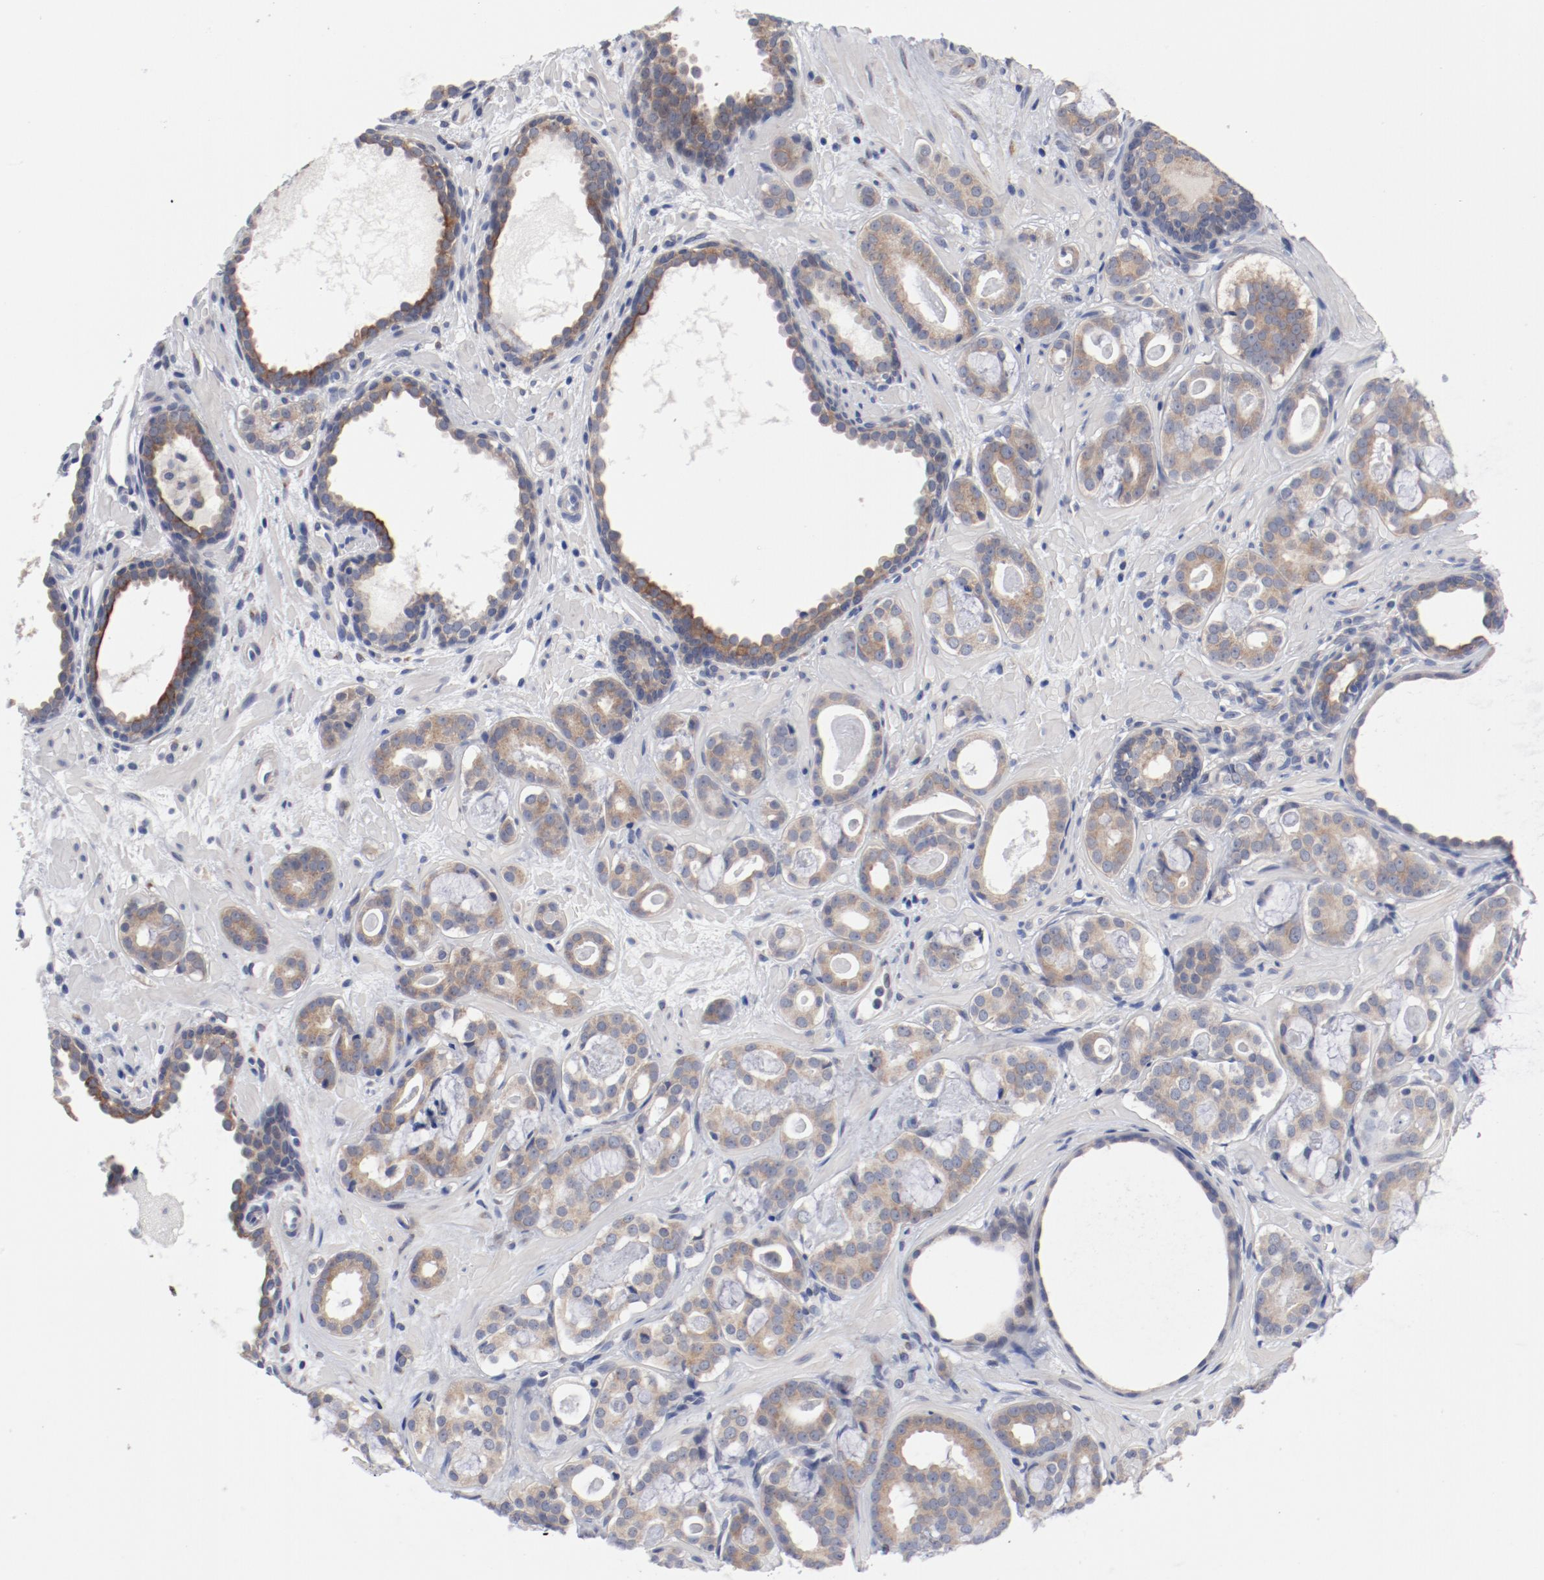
{"staining": {"intensity": "moderate", "quantity": ">75%", "location": "cytoplasmic/membranous"}, "tissue": "prostate cancer", "cell_type": "Tumor cells", "image_type": "cancer", "snomed": [{"axis": "morphology", "description": "Adenocarcinoma, Low grade"}, {"axis": "topography", "description": "Prostate"}], "caption": "A brown stain shows moderate cytoplasmic/membranous positivity of a protein in human prostate cancer tumor cells. Immunohistochemistry (ihc) stains the protein of interest in brown and the nuclei are stained blue.", "gene": "GPR143", "patient": {"sex": "male", "age": 57}}